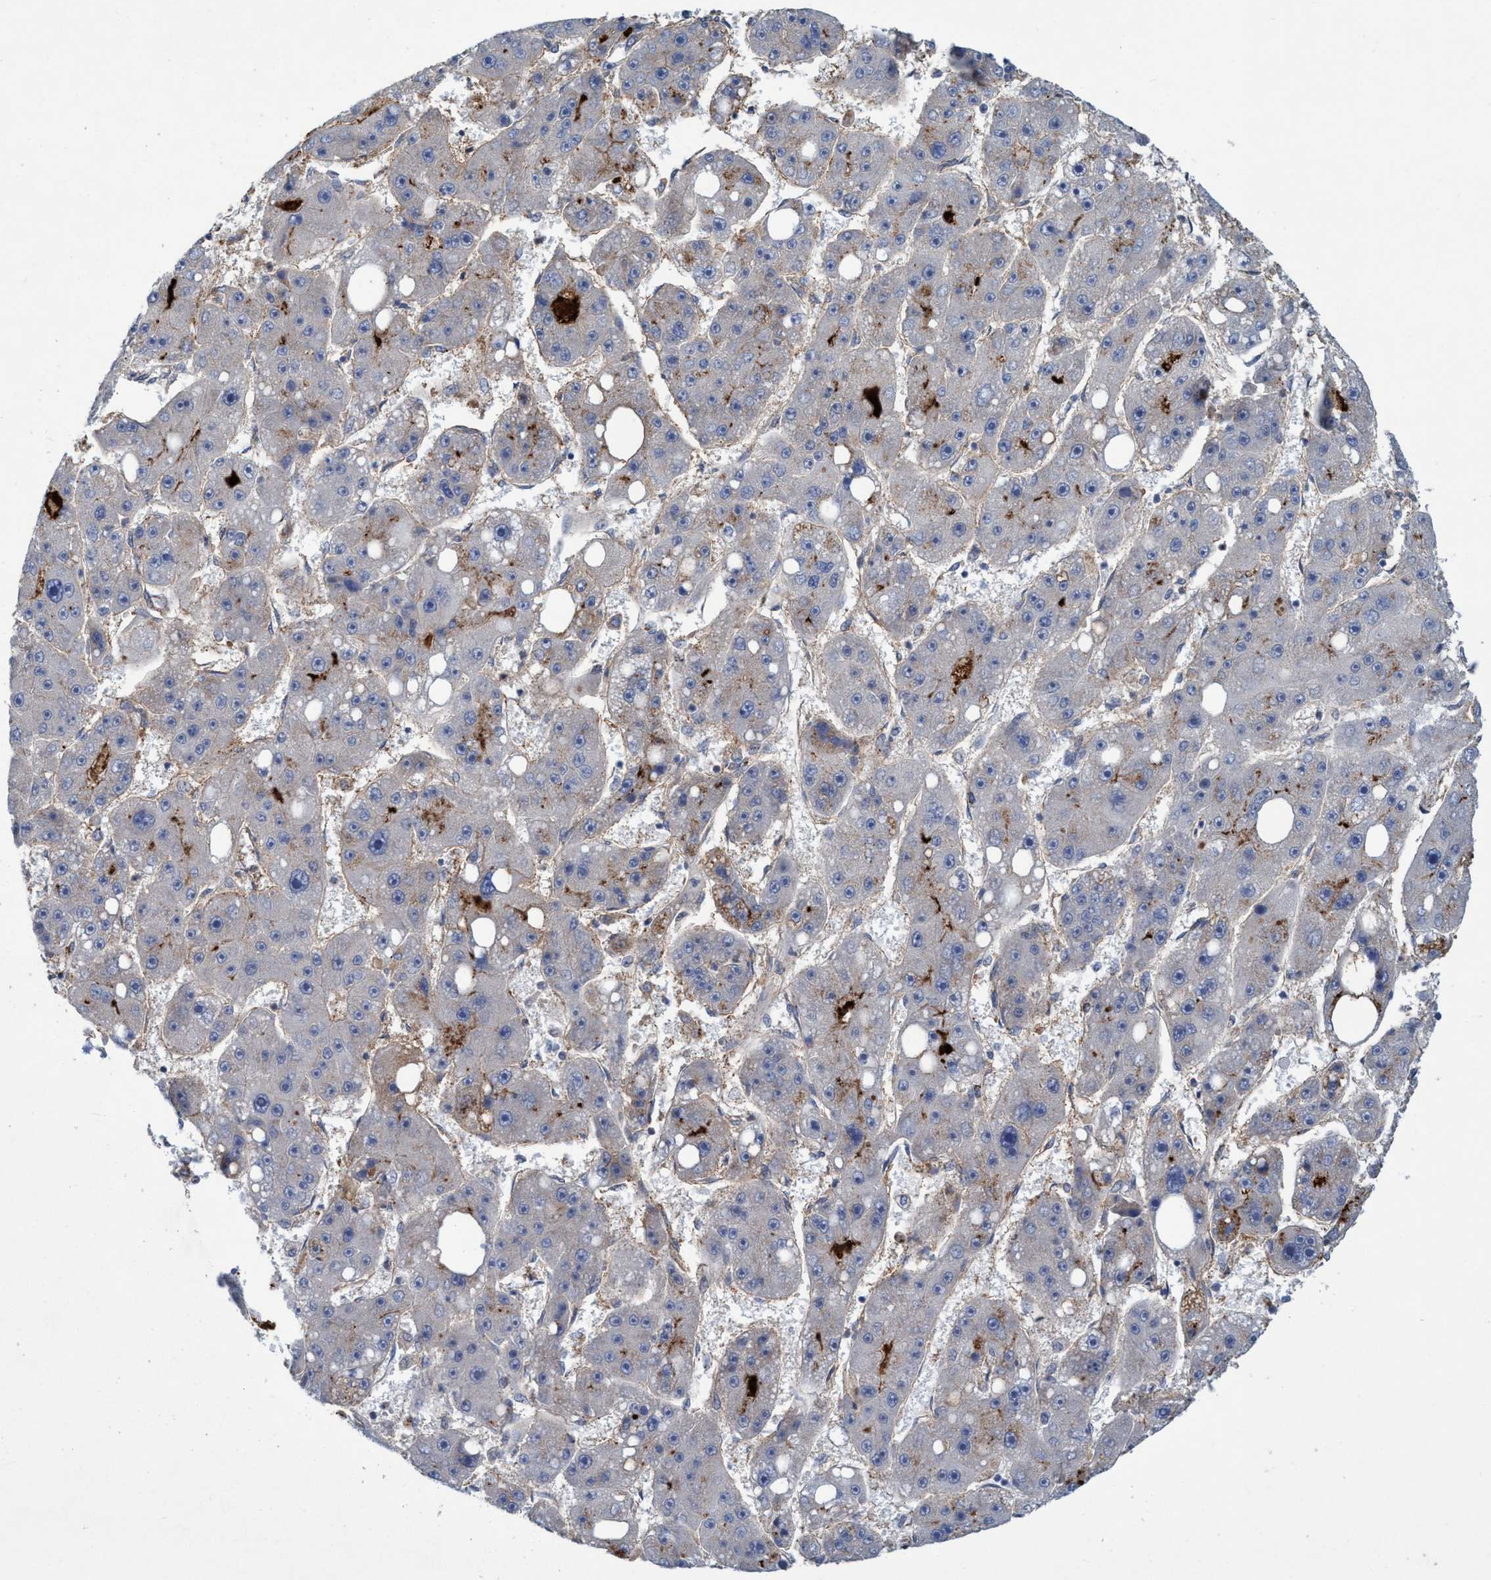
{"staining": {"intensity": "negative", "quantity": "none", "location": "none"}, "tissue": "liver cancer", "cell_type": "Tumor cells", "image_type": "cancer", "snomed": [{"axis": "morphology", "description": "Carcinoma, Hepatocellular, NOS"}, {"axis": "topography", "description": "Liver"}], "caption": "This is an immunohistochemistry image of human liver hepatocellular carcinoma. There is no positivity in tumor cells.", "gene": "TRIM65", "patient": {"sex": "female", "age": 61}}